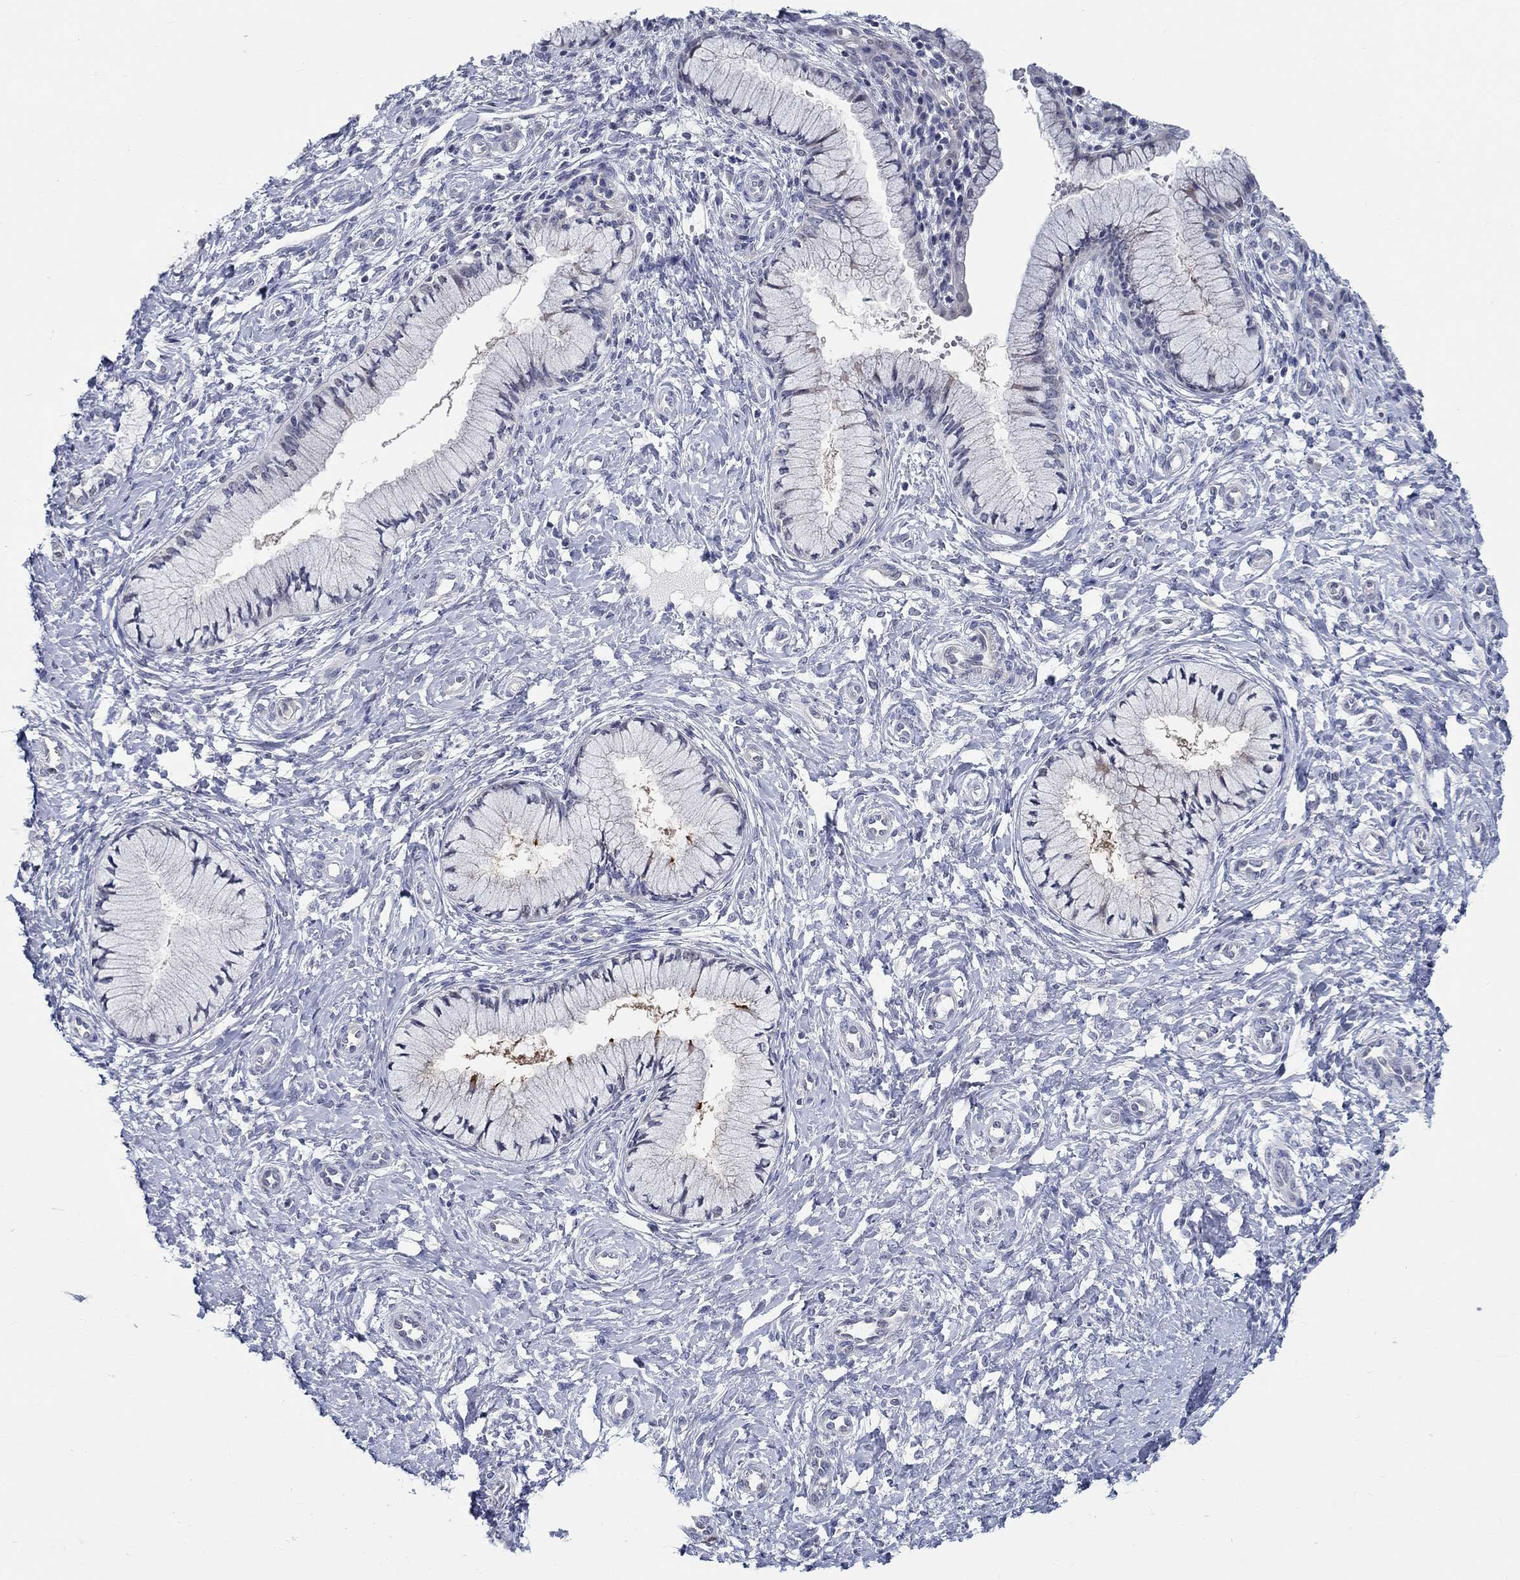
{"staining": {"intensity": "strong", "quantity": "<25%", "location": "cytoplasmic/membranous"}, "tissue": "cervix", "cell_type": "Glandular cells", "image_type": "normal", "snomed": [{"axis": "morphology", "description": "Normal tissue, NOS"}, {"axis": "topography", "description": "Cervix"}], "caption": "Immunohistochemistry (IHC) (DAB (3,3'-diaminobenzidine)) staining of benign cervix reveals strong cytoplasmic/membranous protein staining in about <25% of glandular cells.", "gene": "SMIM18", "patient": {"sex": "female", "age": 37}}